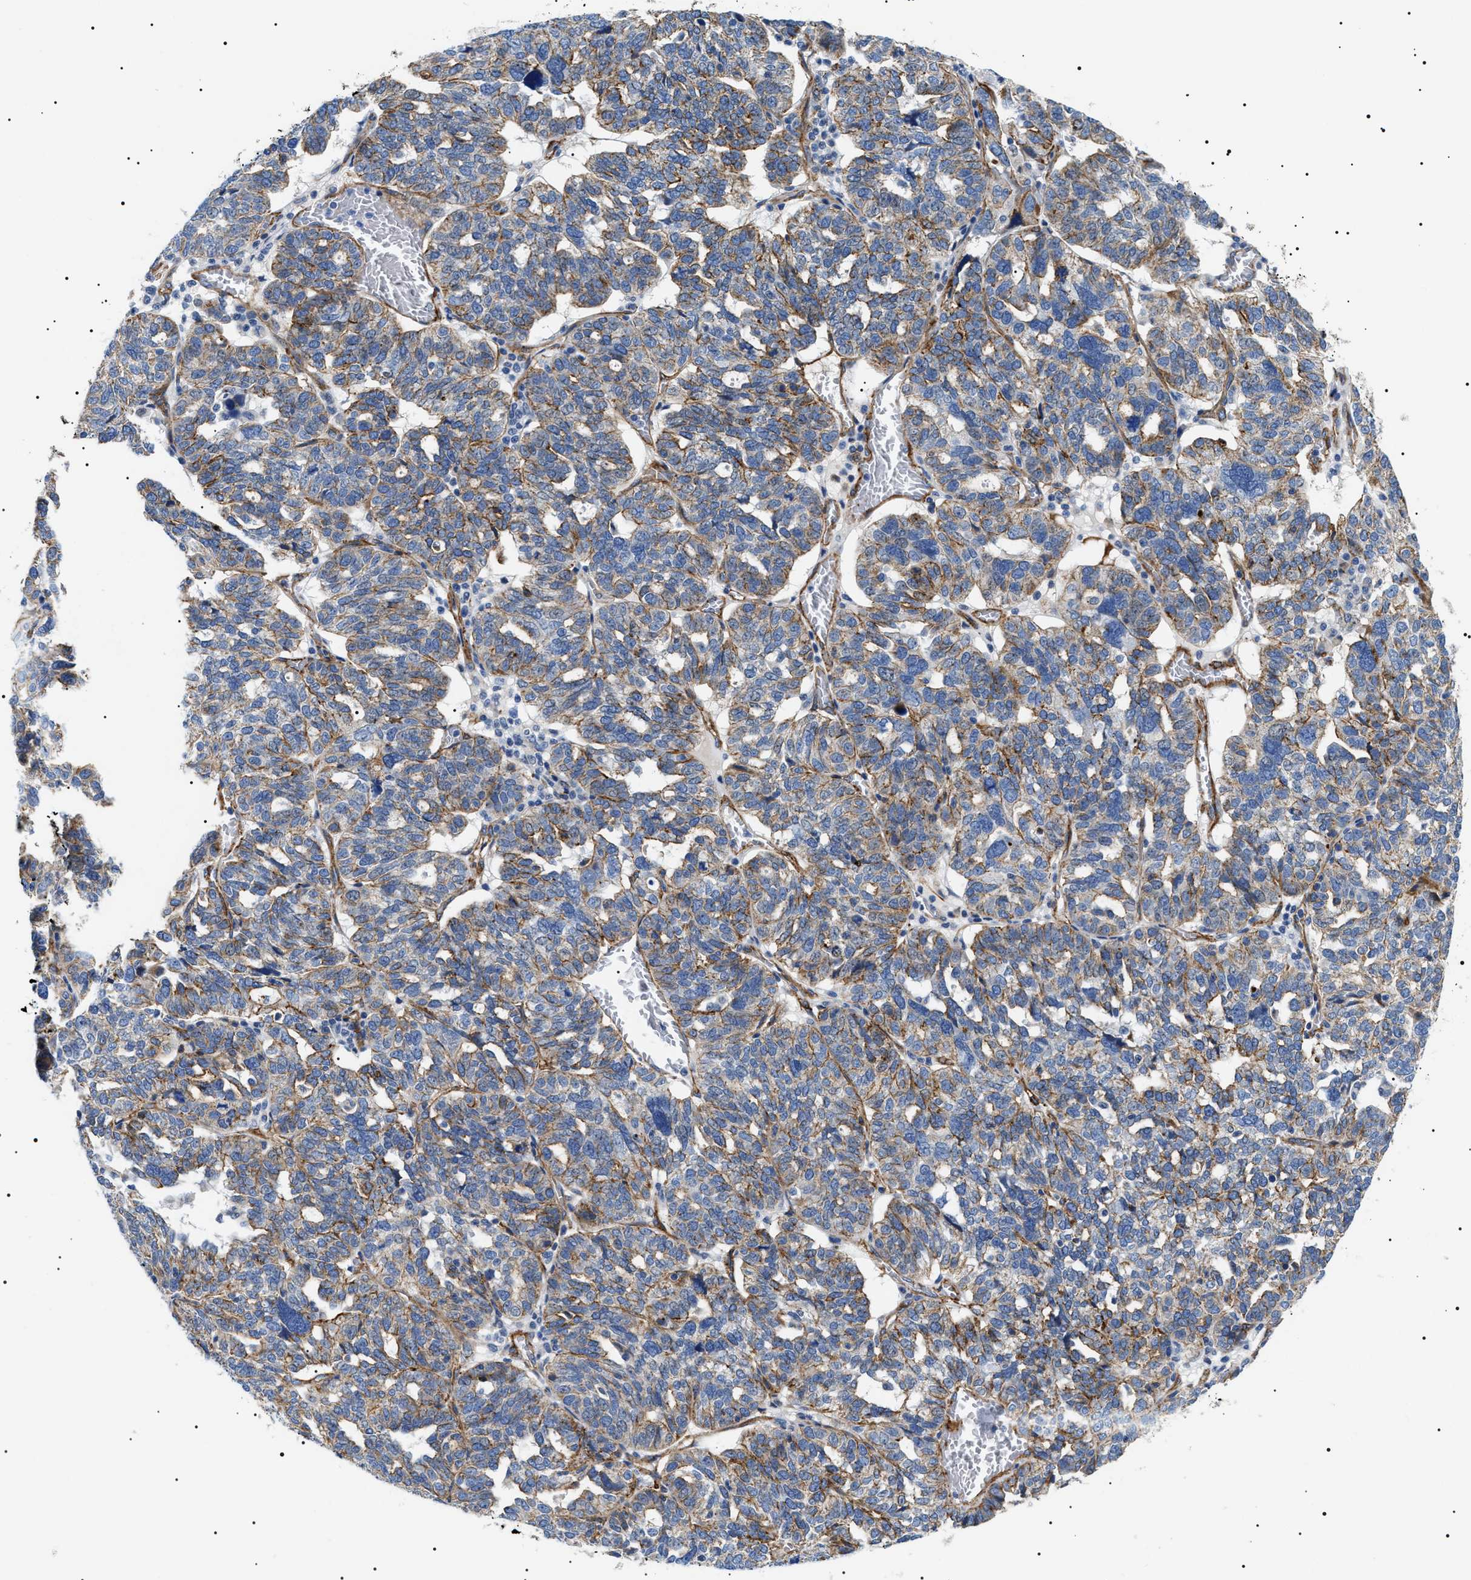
{"staining": {"intensity": "moderate", "quantity": ">75%", "location": "cytoplasmic/membranous"}, "tissue": "ovarian cancer", "cell_type": "Tumor cells", "image_type": "cancer", "snomed": [{"axis": "morphology", "description": "Cystadenocarcinoma, serous, NOS"}, {"axis": "topography", "description": "Ovary"}], "caption": "Serous cystadenocarcinoma (ovarian) stained with a protein marker exhibits moderate staining in tumor cells.", "gene": "TMEM222", "patient": {"sex": "female", "age": 59}}